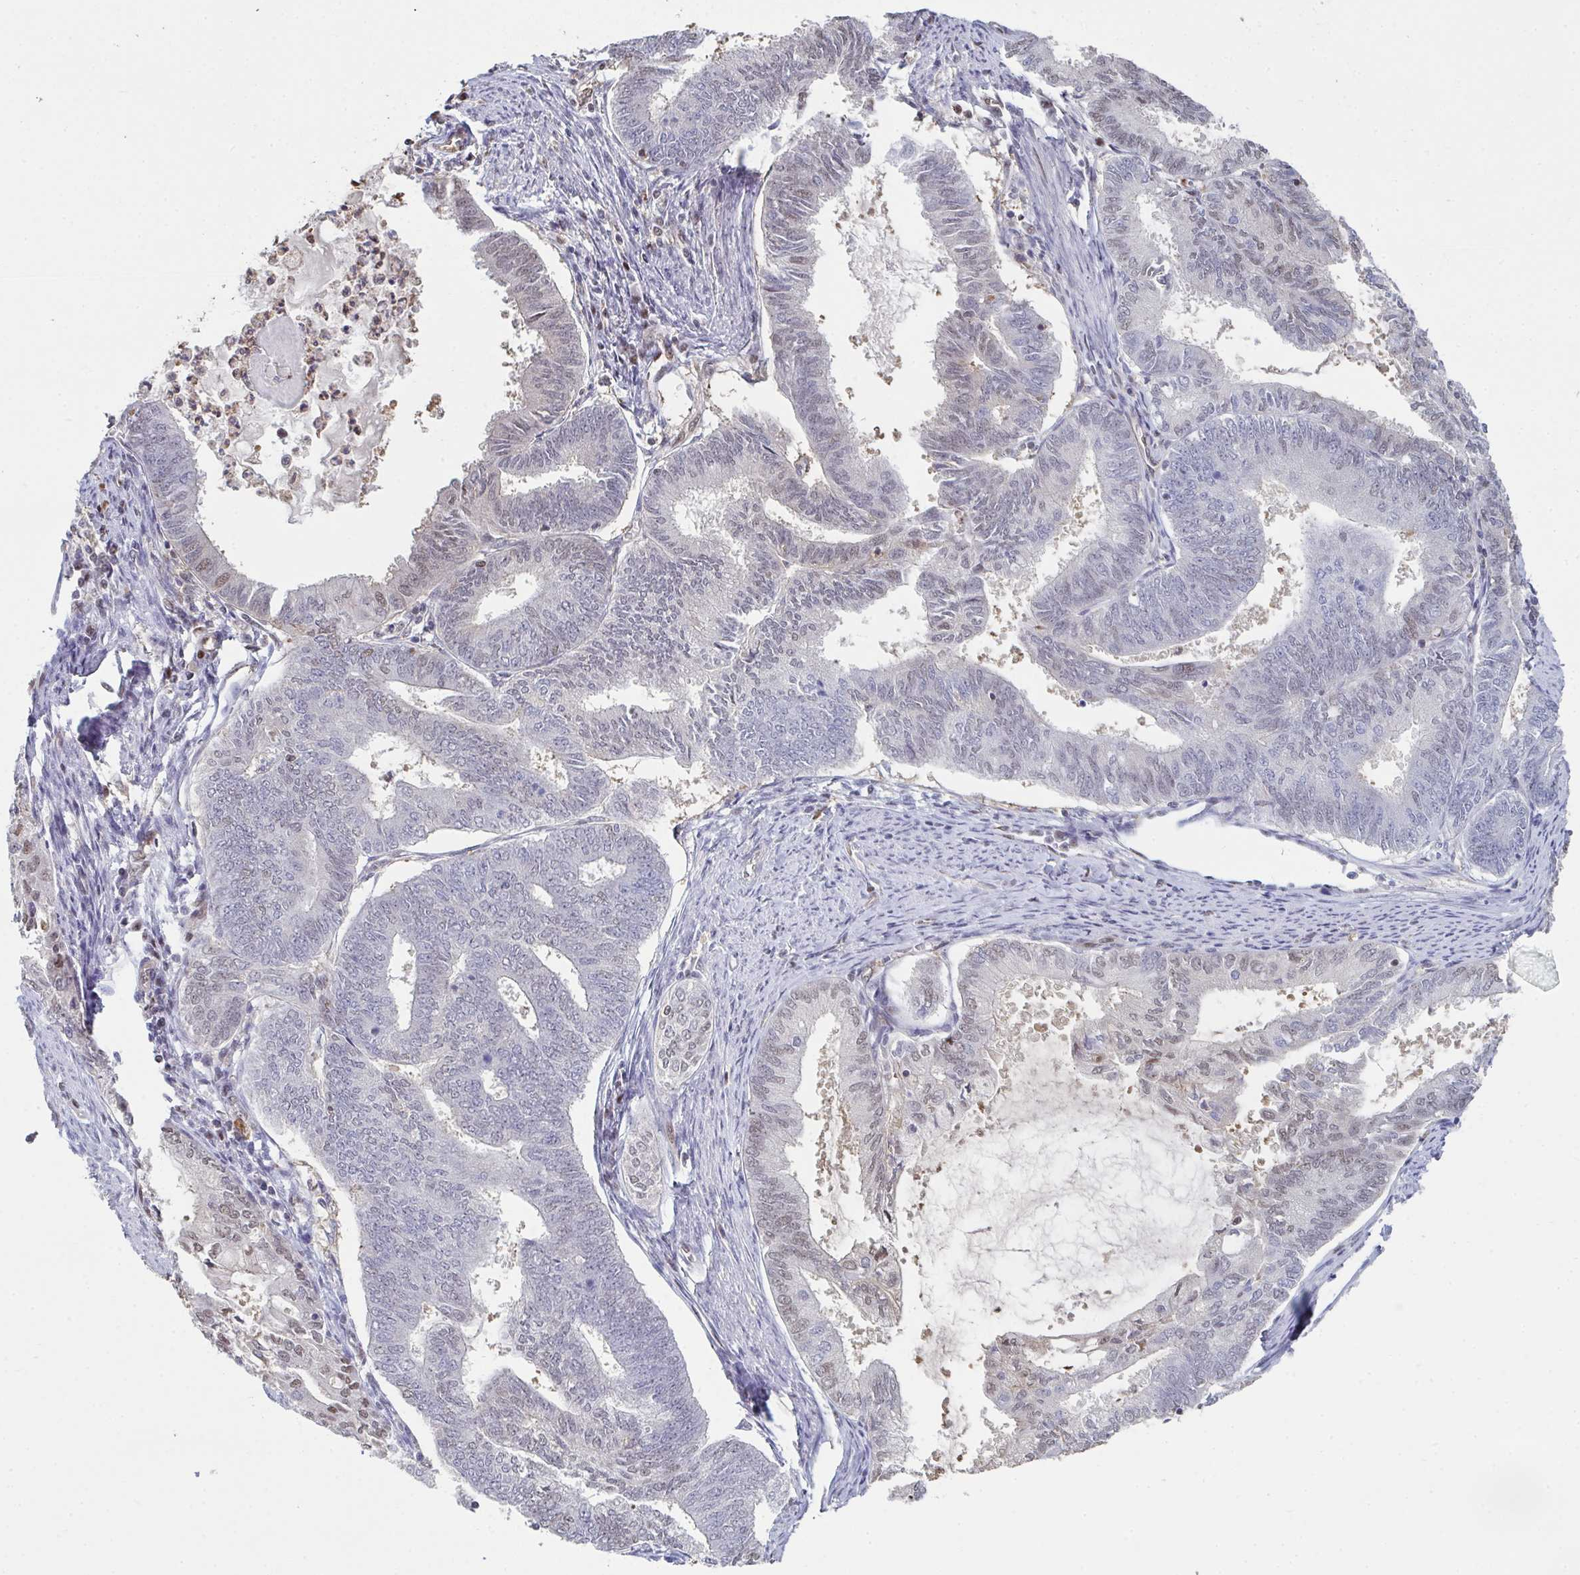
{"staining": {"intensity": "moderate", "quantity": "<25%", "location": "nuclear"}, "tissue": "endometrial cancer", "cell_type": "Tumor cells", "image_type": "cancer", "snomed": [{"axis": "morphology", "description": "Adenocarcinoma, NOS"}, {"axis": "topography", "description": "Endometrium"}], "caption": "Immunohistochemical staining of human endometrial adenocarcinoma shows low levels of moderate nuclear positivity in approximately <25% of tumor cells.", "gene": "ACD", "patient": {"sex": "female", "age": 86}}